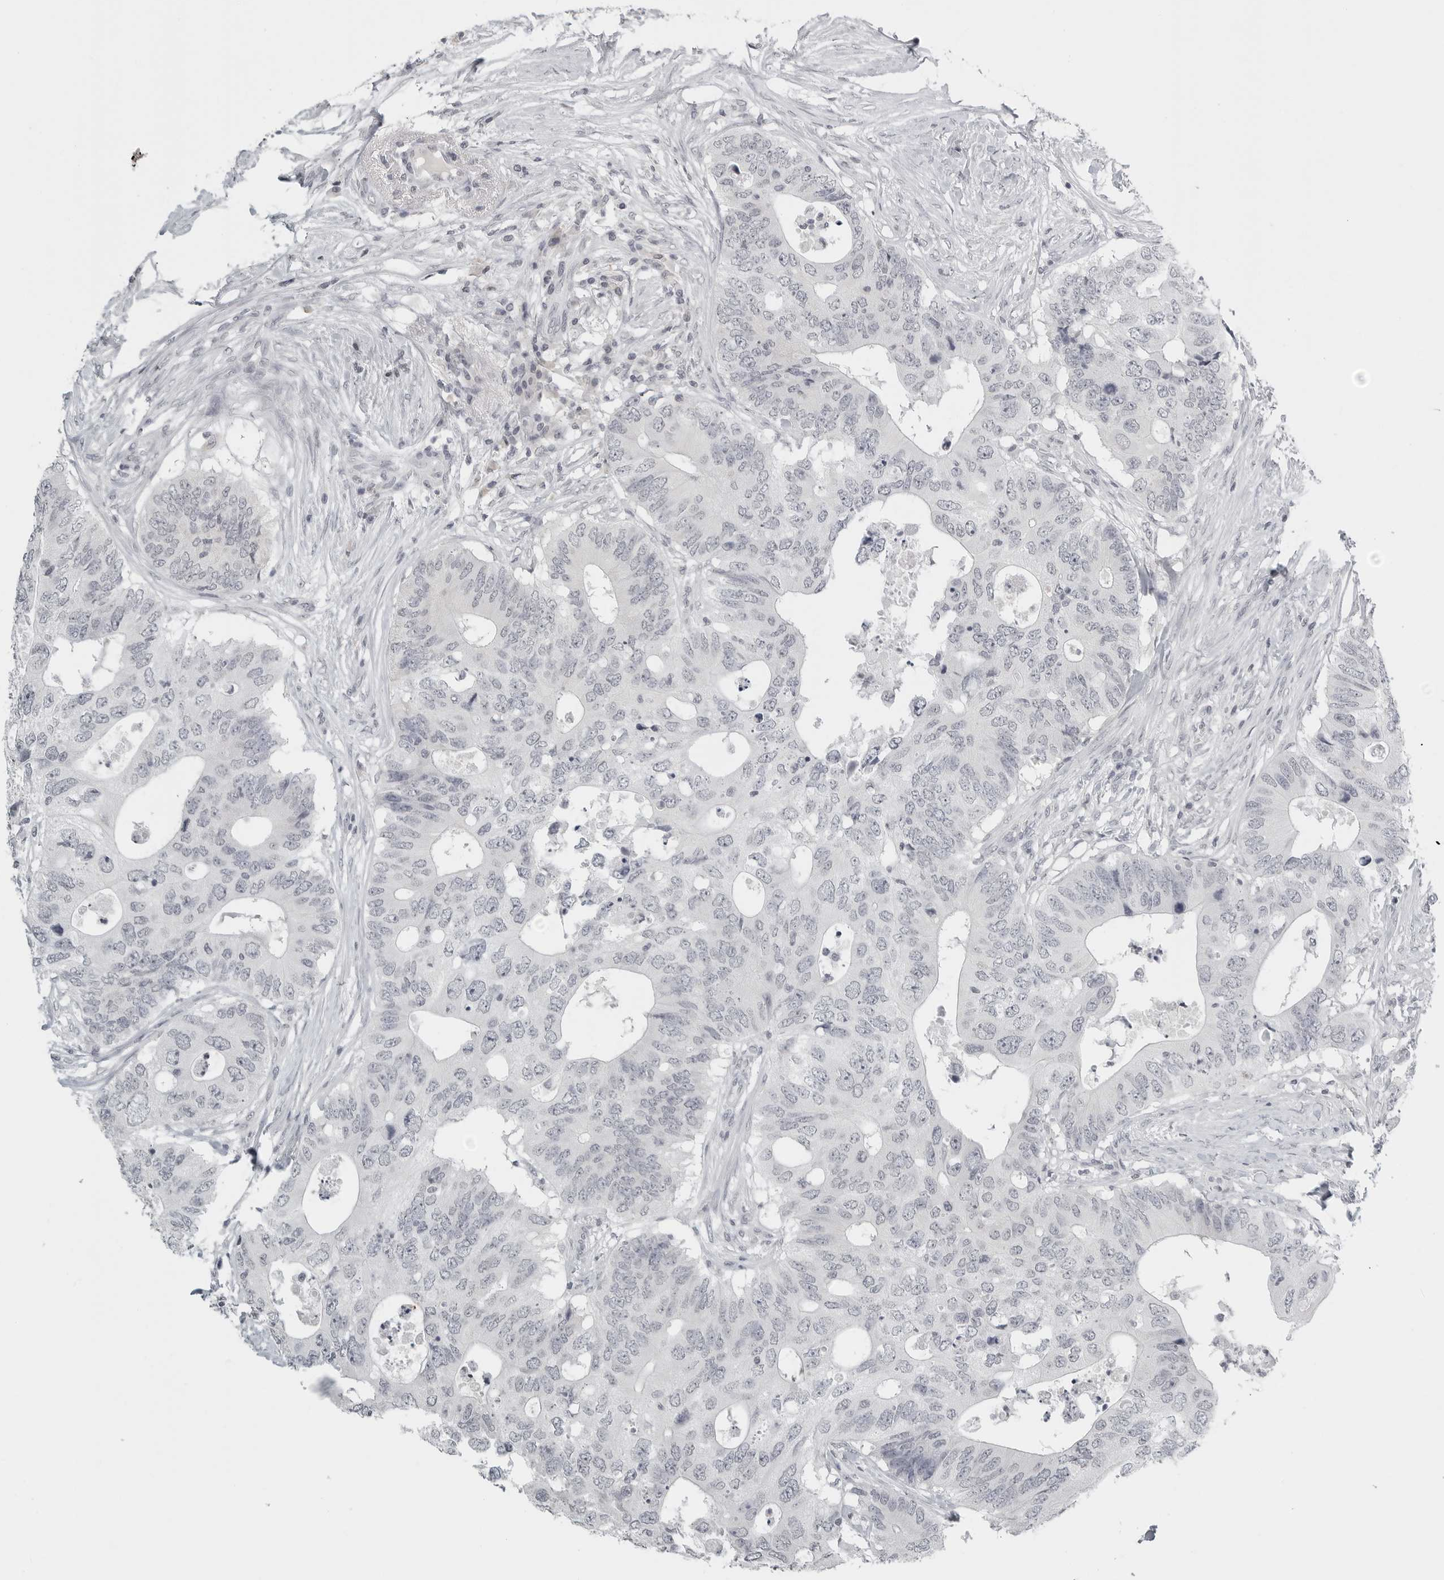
{"staining": {"intensity": "negative", "quantity": "none", "location": "none"}, "tissue": "colorectal cancer", "cell_type": "Tumor cells", "image_type": "cancer", "snomed": [{"axis": "morphology", "description": "Adenocarcinoma, NOS"}, {"axis": "topography", "description": "Colon"}], "caption": "Image shows no significant protein expression in tumor cells of colorectal cancer. Brightfield microscopy of immunohistochemistry stained with DAB (3,3'-diaminobenzidine) (brown) and hematoxylin (blue), captured at high magnification.", "gene": "BPIFA1", "patient": {"sex": "male", "age": 71}}